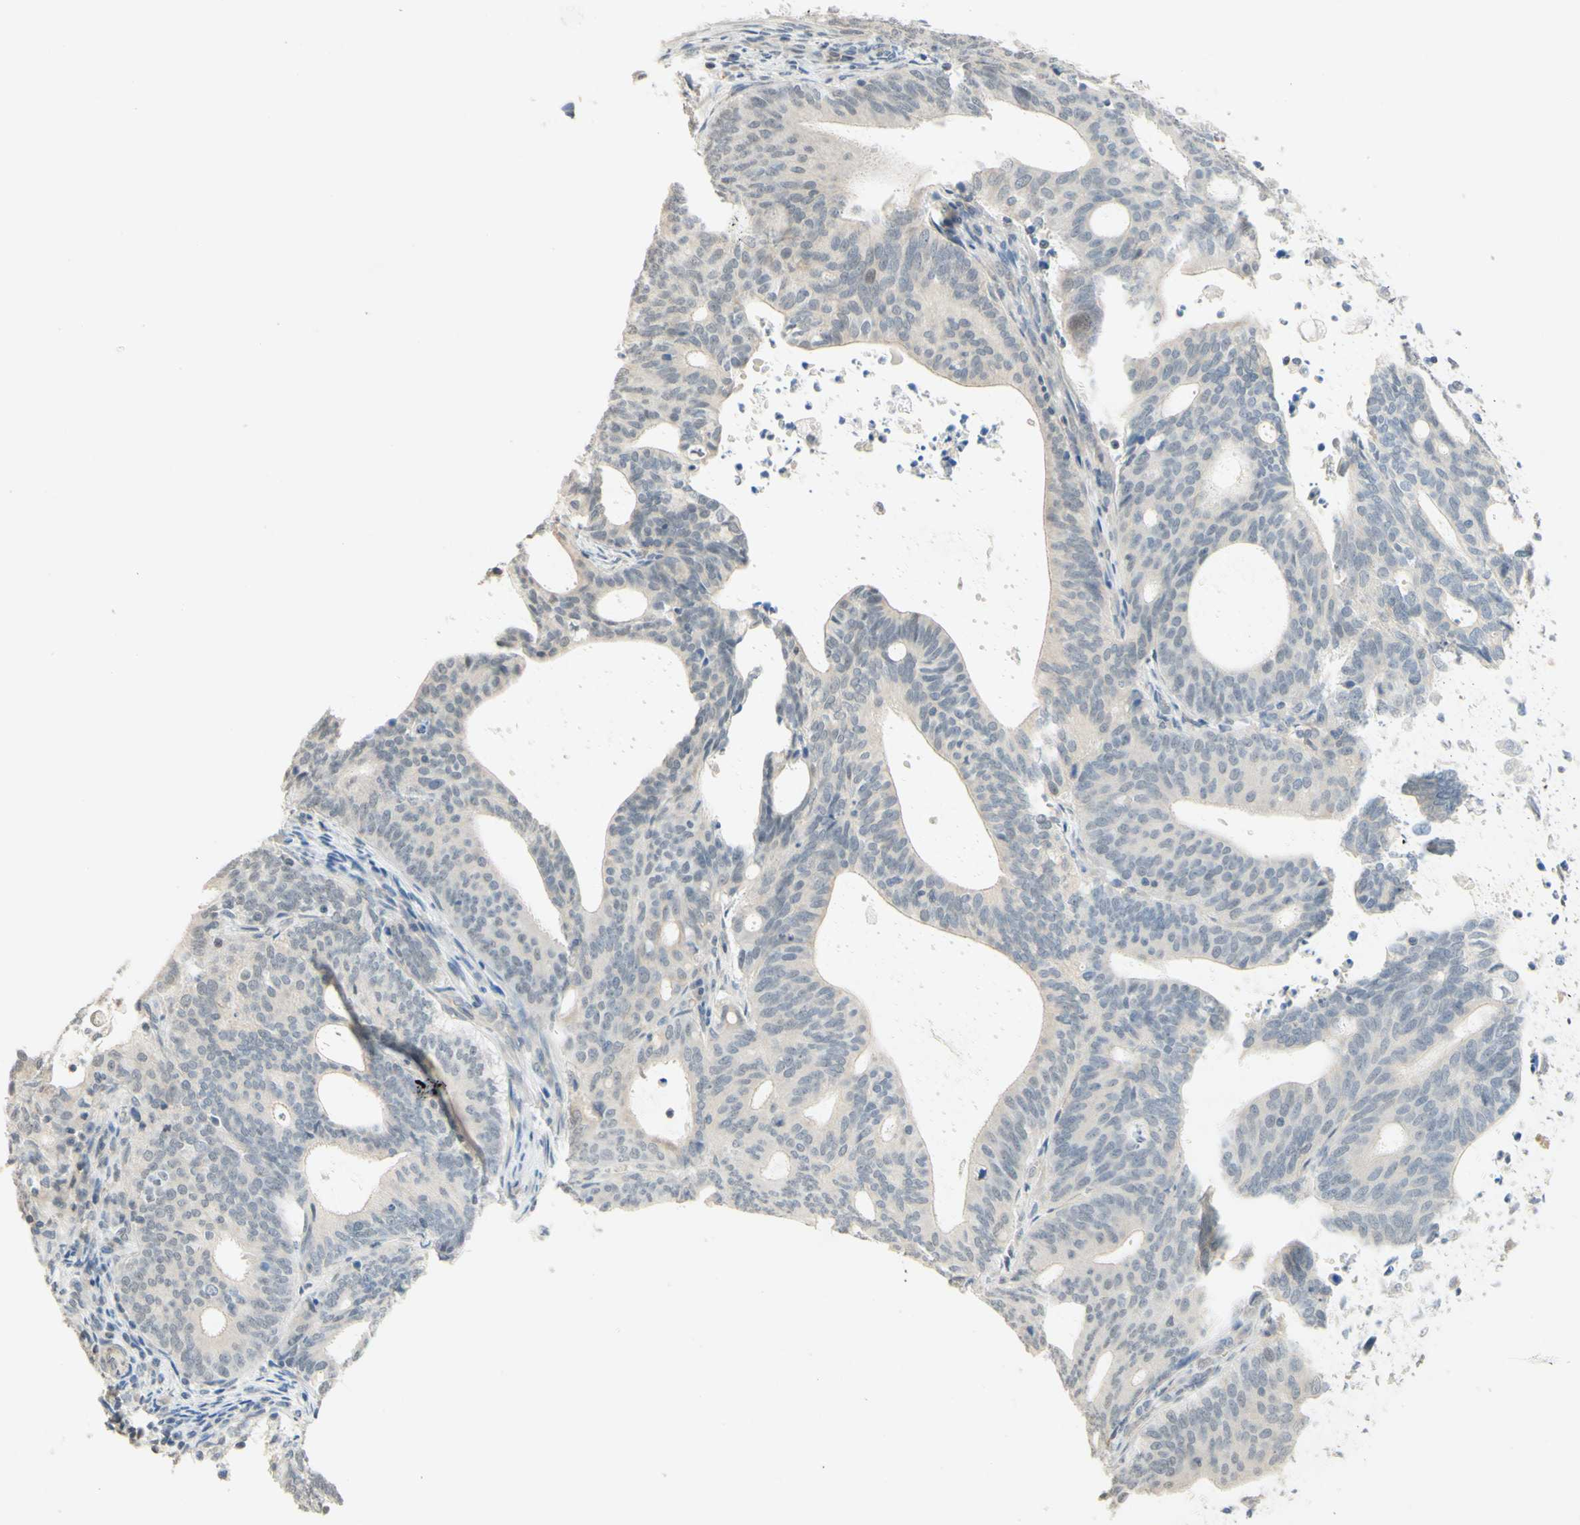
{"staining": {"intensity": "negative", "quantity": "none", "location": "none"}, "tissue": "endometrial cancer", "cell_type": "Tumor cells", "image_type": "cancer", "snomed": [{"axis": "morphology", "description": "Adenocarcinoma, NOS"}, {"axis": "topography", "description": "Uterus"}], "caption": "Immunohistochemistry (IHC) micrograph of endometrial cancer stained for a protein (brown), which displays no expression in tumor cells.", "gene": "MAG", "patient": {"sex": "female", "age": 83}}